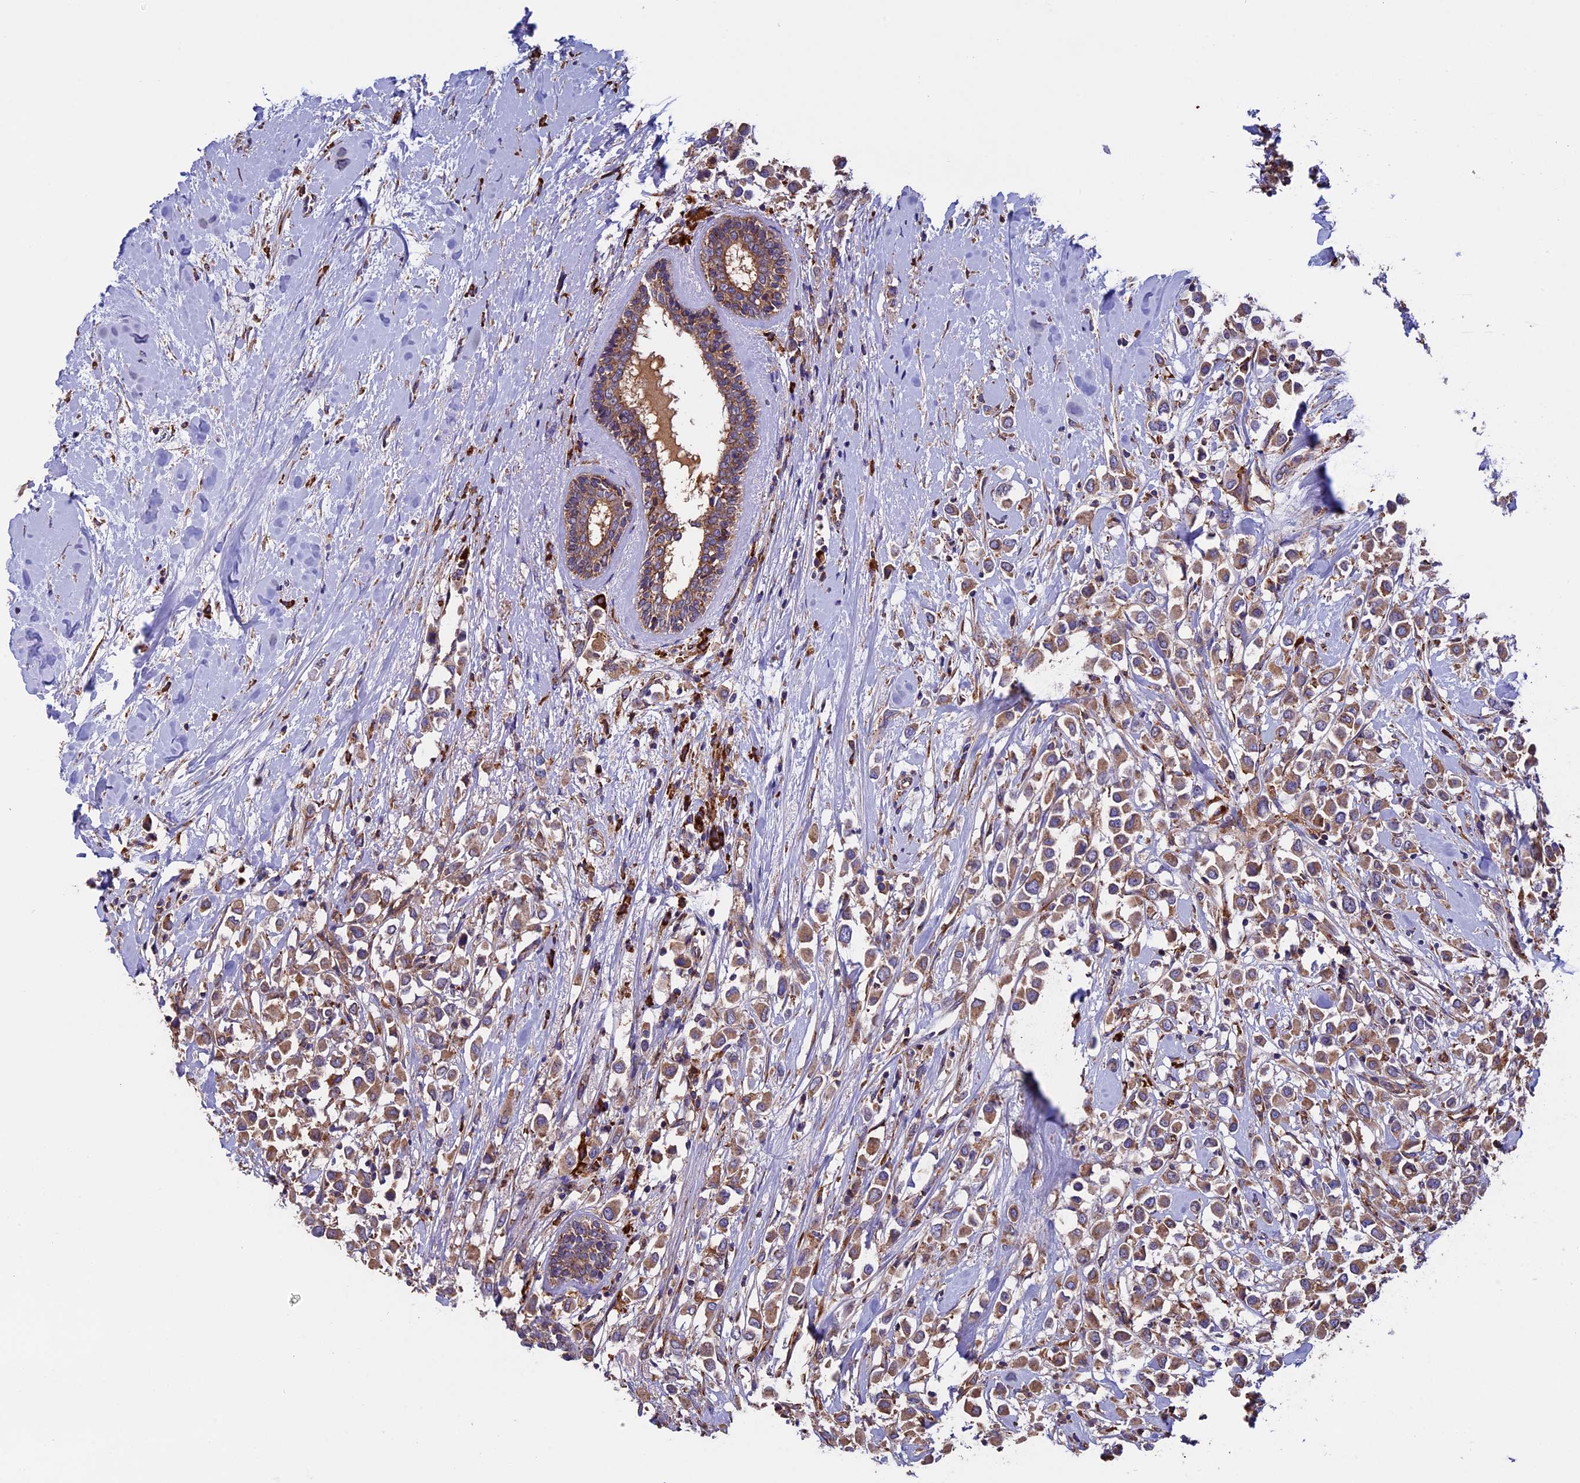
{"staining": {"intensity": "moderate", "quantity": ">75%", "location": "cytoplasmic/membranous"}, "tissue": "breast cancer", "cell_type": "Tumor cells", "image_type": "cancer", "snomed": [{"axis": "morphology", "description": "Duct carcinoma"}, {"axis": "topography", "description": "Breast"}], "caption": "This micrograph demonstrates immunohistochemistry staining of infiltrating ductal carcinoma (breast), with medium moderate cytoplasmic/membranous staining in about >75% of tumor cells.", "gene": "BTBD3", "patient": {"sex": "female", "age": 87}}